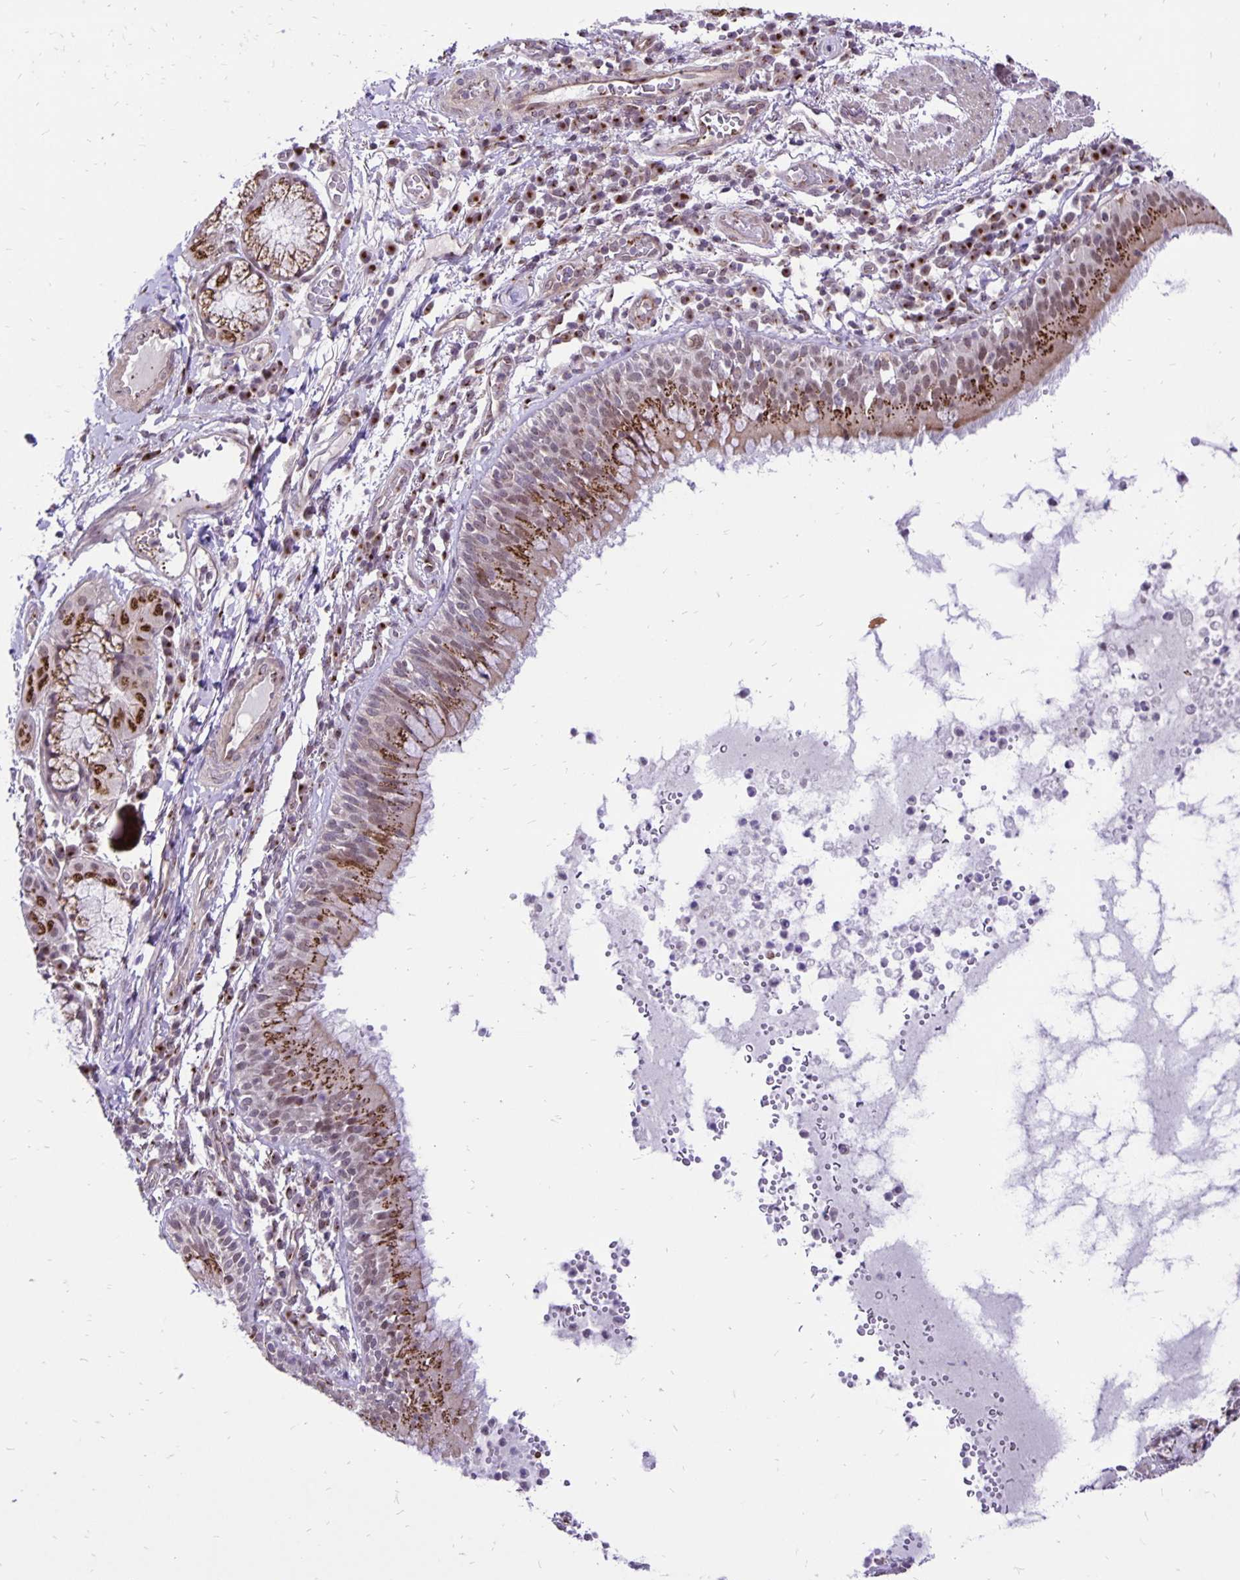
{"staining": {"intensity": "moderate", "quantity": ">75%", "location": "cytoplasmic/membranous"}, "tissue": "bronchus", "cell_type": "Respiratory epithelial cells", "image_type": "normal", "snomed": [{"axis": "morphology", "description": "Normal tissue, NOS"}, {"axis": "topography", "description": "Cartilage tissue"}, {"axis": "topography", "description": "Bronchus"}], "caption": "High-magnification brightfield microscopy of benign bronchus stained with DAB (3,3'-diaminobenzidine) (brown) and counterstained with hematoxylin (blue). respiratory epithelial cells exhibit moderate cytoplasmic/membranous expression is present in about>75% of cells. The protein of interest is shown in brown color, while the nuclei are stained blue.", "gene": "GOLGA5", "patient": {"sex": "male", "age": 56}}